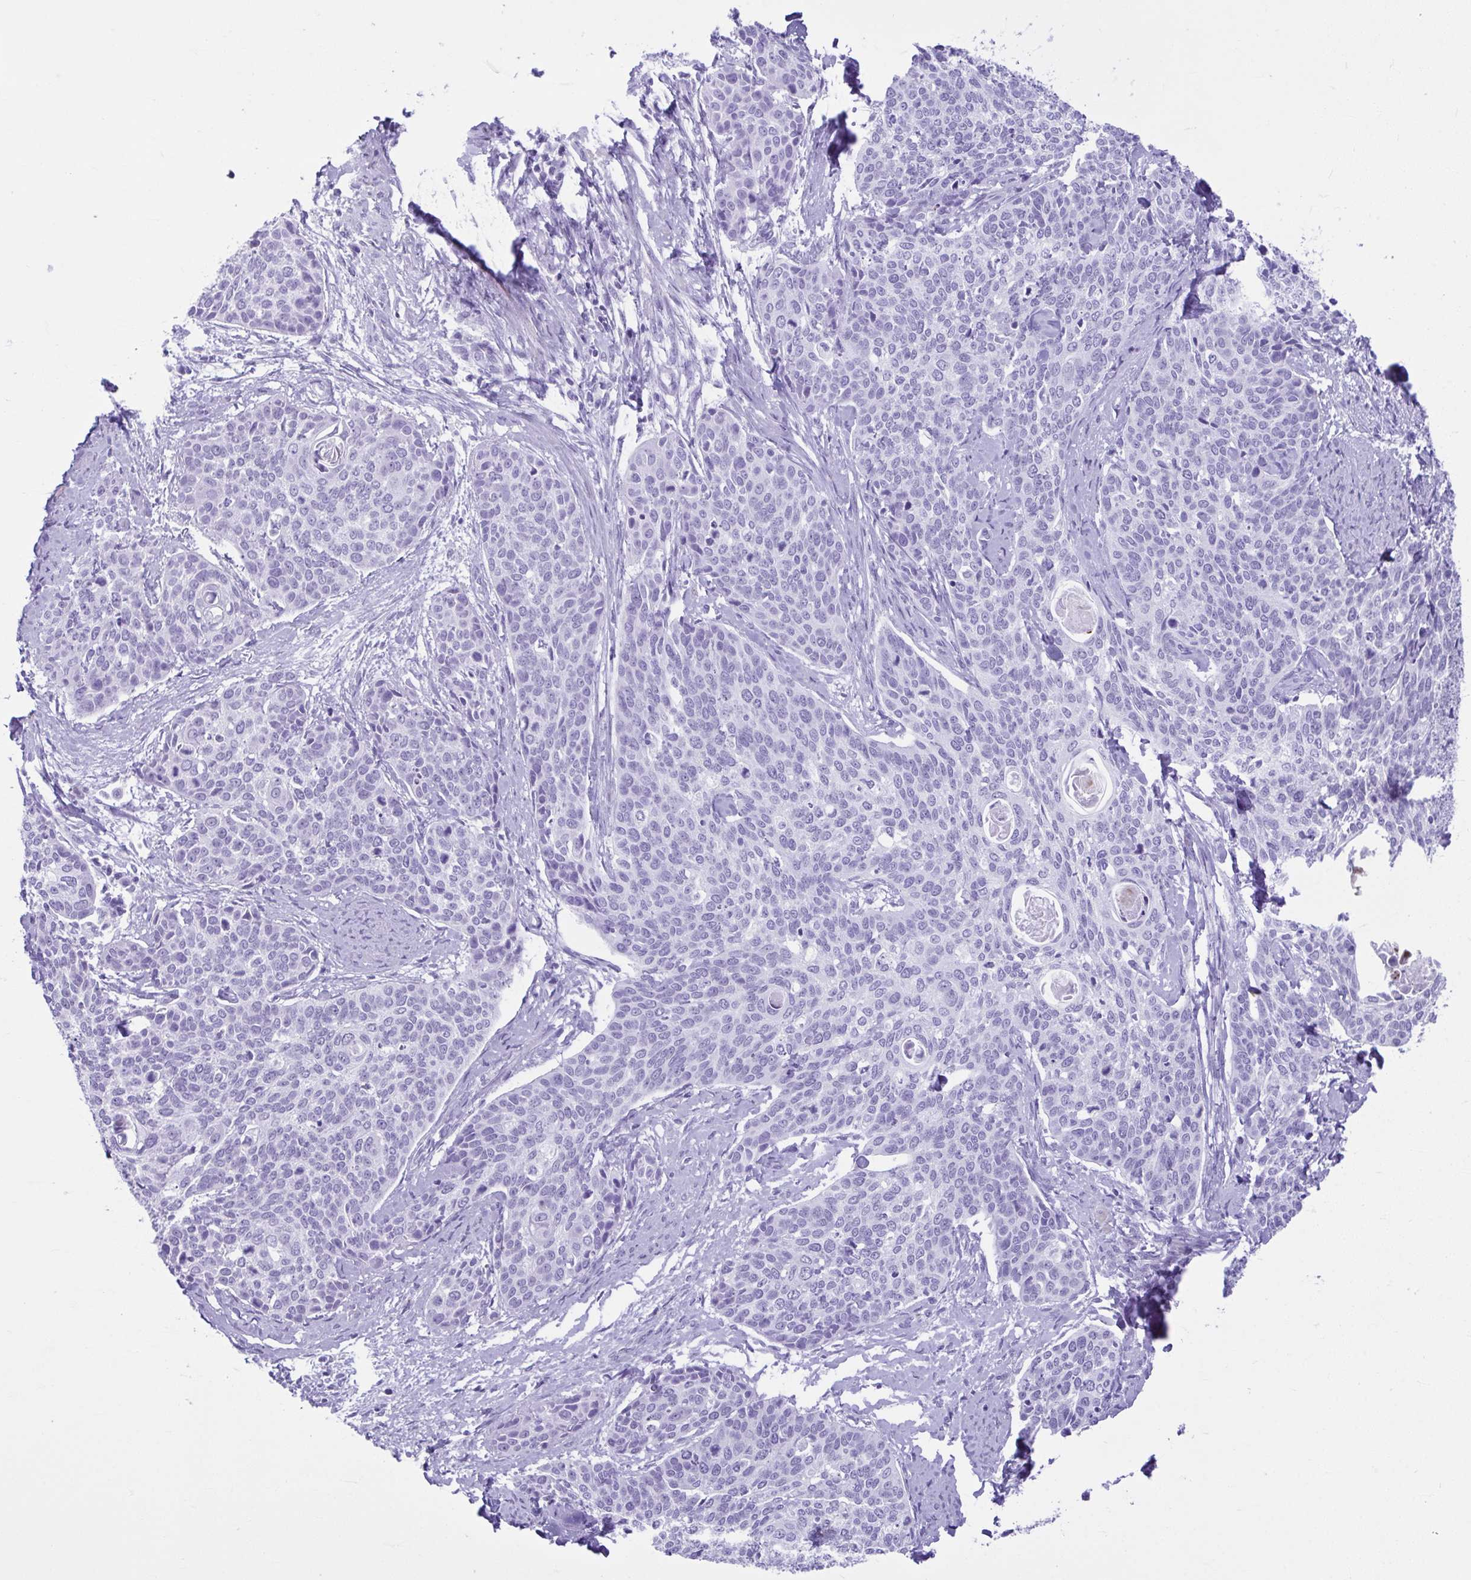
{"staining": {"intensity": "negative", "quantity": "none", "location": "none"}, "tissue": "cervical cancer", "cell_type": "Tumor cells", "image_type": "cancer", "snomed": [{"axis": "morphology", "description": "Squamous cell carcinoma, NOS"}, {"axis": "topography", "description": "Cervix"}], "caption": "Tumor cells show no significant protein expression in cervical cancer.", "gene": "TCEAL3", "patient": {"sex": "female", "age": 69}}